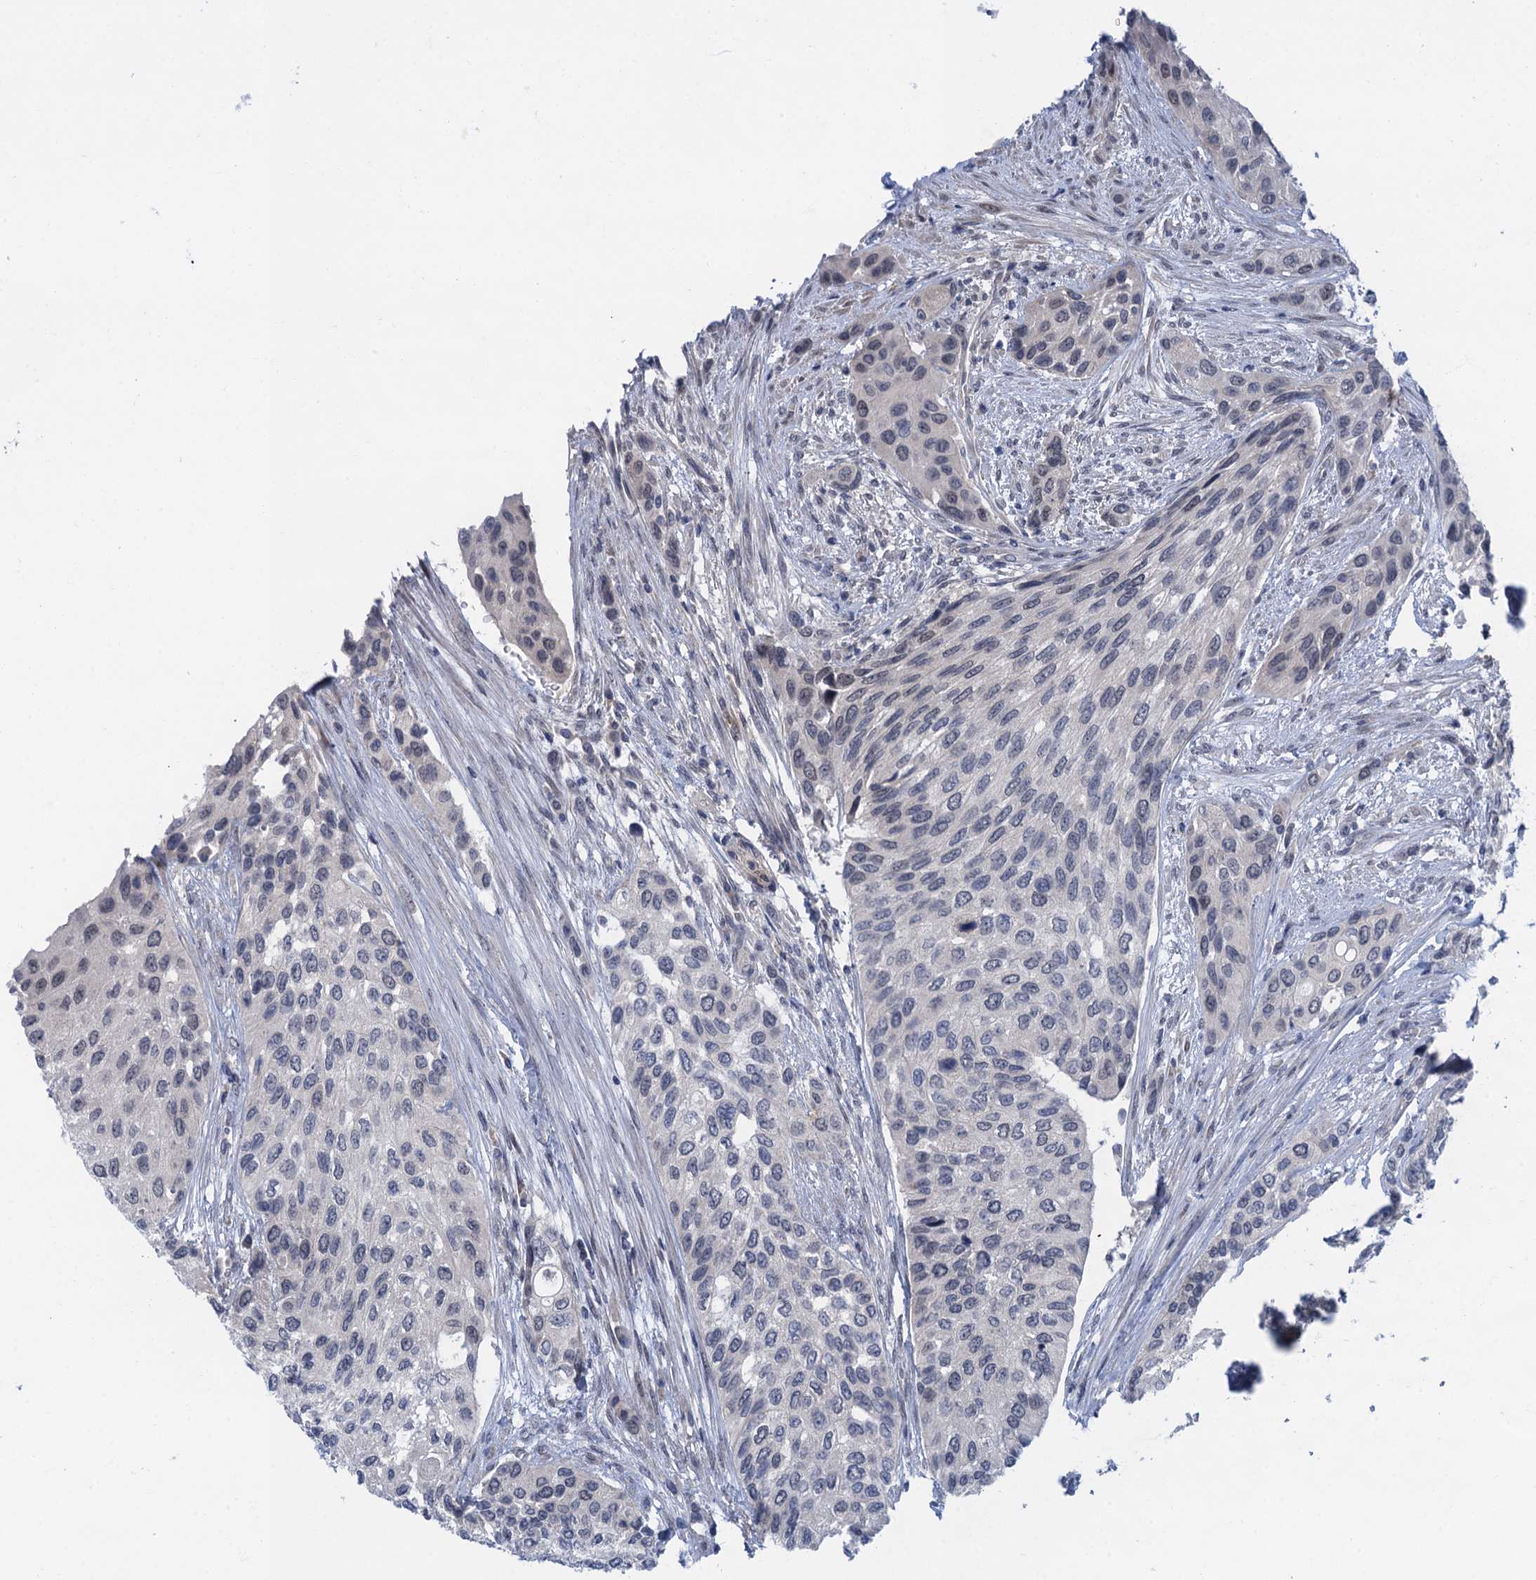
{"staining": {"intensity": "negative", "quantity": "none", "location": "none"}, "tissue": "urothelial cancer", "cell_type": "Tumor cells", "image_type": "cancer", "snomed": [{"axis": "morphology", "description": "Normal tissue, NOS"}, {"axis": "morphology", "description": "Urothelial carcinoma, High grade"}, {"axis": "topography", "description": "Vascular tissue"}, {"axis": "topography", "description": "Urinary bladder"}], "caption": "Immunohistochemistry (IHC) histopathology image of neoplastic tissue: human urothelial cancer stained with DAB (3,3'-diaminobenzidine) displays no significant protein expression in tumor cells.", "gene": "MRFAP1", "patient": {"sex": "female", "age": 56}}